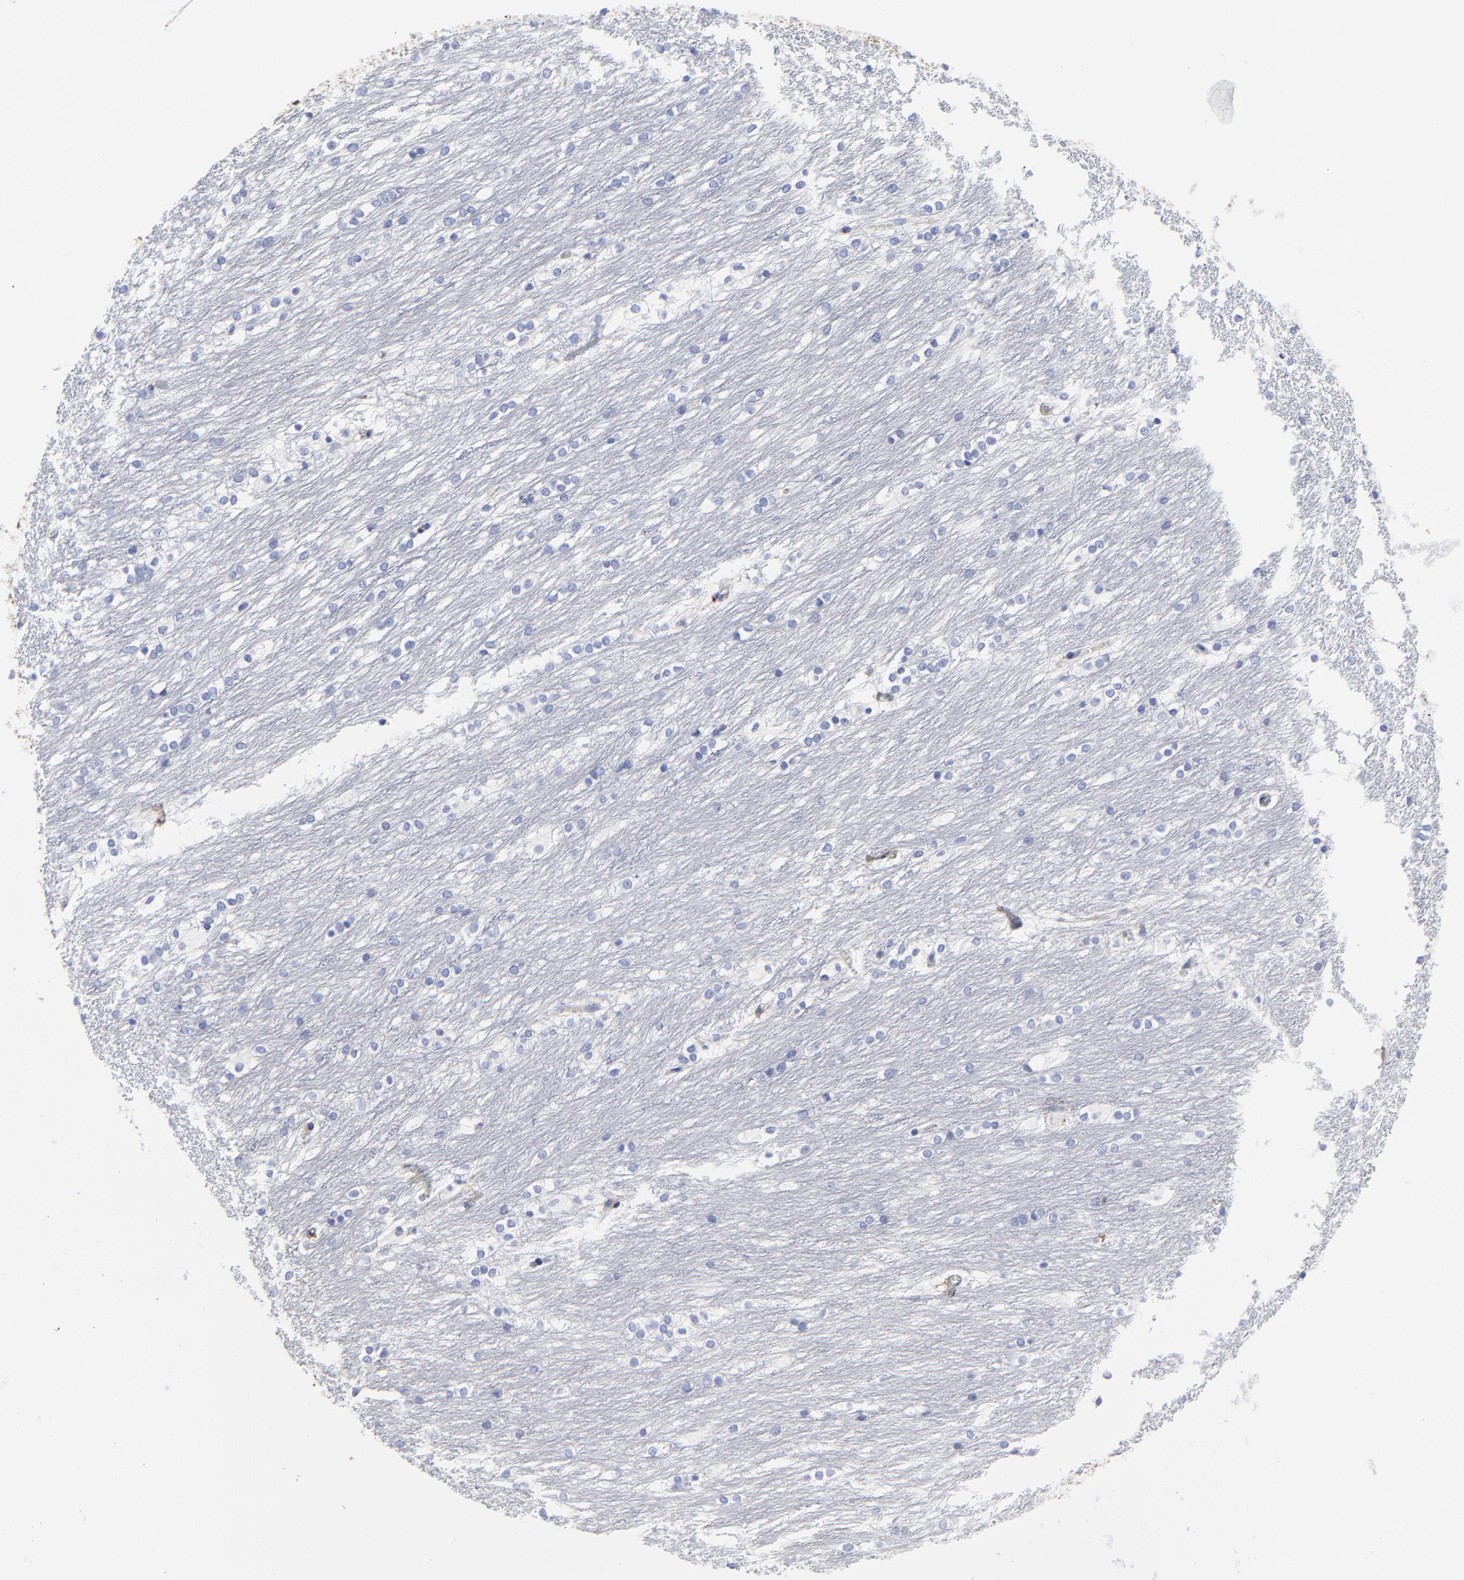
{"staining": {"intensity": "negative", "quantity": "none", "location": "none"}, "tissue": "caudate", "cell_type": "Glial cells", "image_type": "normal", "snomed": [{"axis": "morphology", "description": "Normal tissue, NOS"}, {"axis": "topography", "description": "Lateral ventricle wall"}], "caption": "Immunohistochemistry of unremarkable caudate shows no expression in glial cells. The staining is performed using DAB brown chromogen with nuclei counter-stained in using hematoxylin.", "gene": "DCN", "patient": {"sex": "female", "age": 19}}